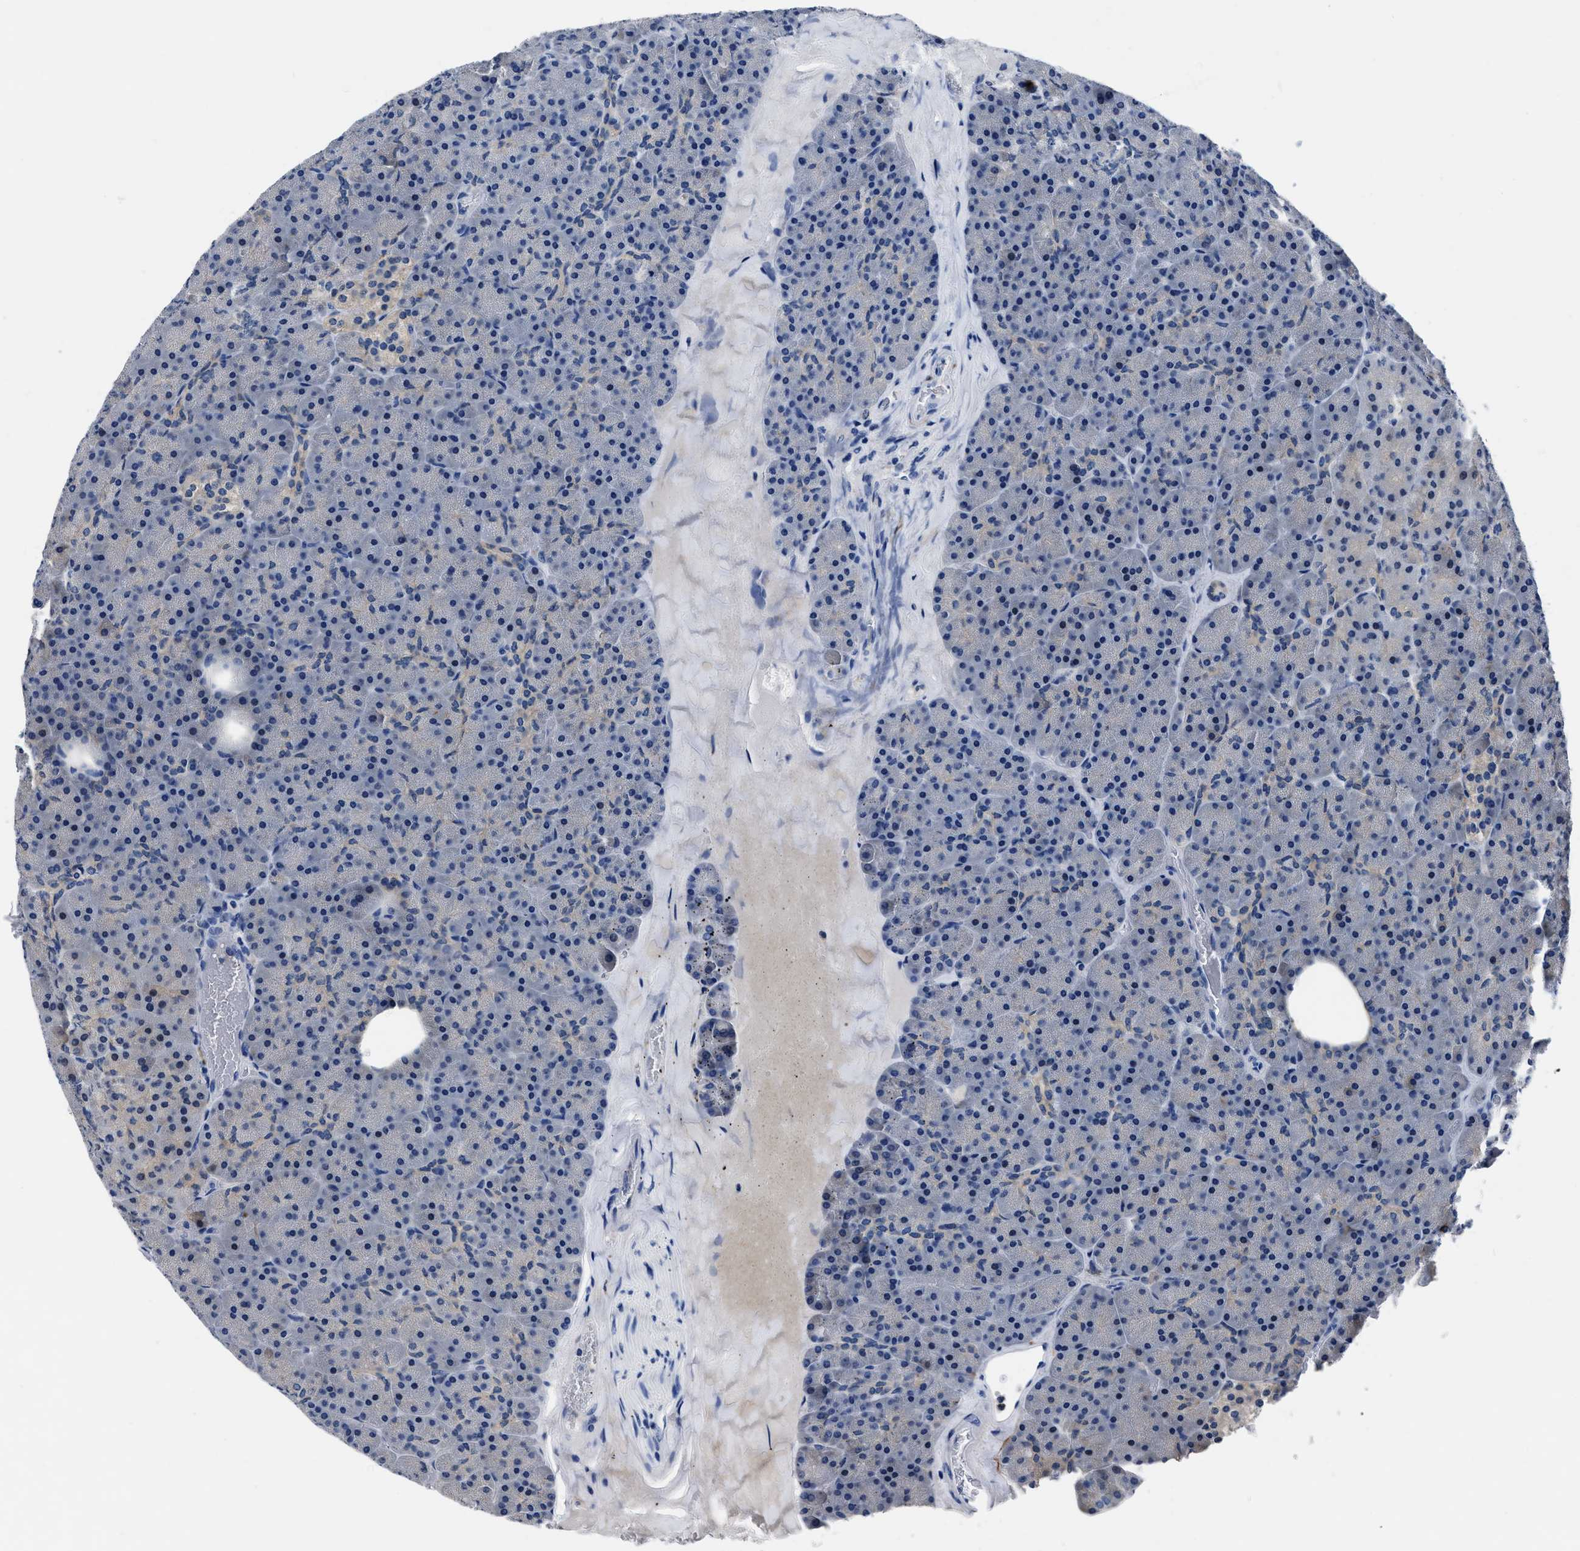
{"staining": {"intensity": "moderate", "quantity": "<25%", "location": "cytoplasmic/membranous"}, "tissue": "pancreas", "cell_type": "Exocrine glandular cells", "image_type": "normal", "snomed": [{"axis": "morphology", "description": "Normal tissue, NOS"}, {"axis": "morphology", "description": "Carcinoid, malignant, NOS"}, {"axis": "topography", "description": "Pancreas"}], "caption": "Immunohistochemistry histopathology image of benign human pancreas stained for a protein (brown), which demonstrates low levels of moderate cytoplasmic/membranous expression in about <25% of exocrine glandular cells.", "gene": "OR10G3", "patient": {"sex": "female", "age": 35}}